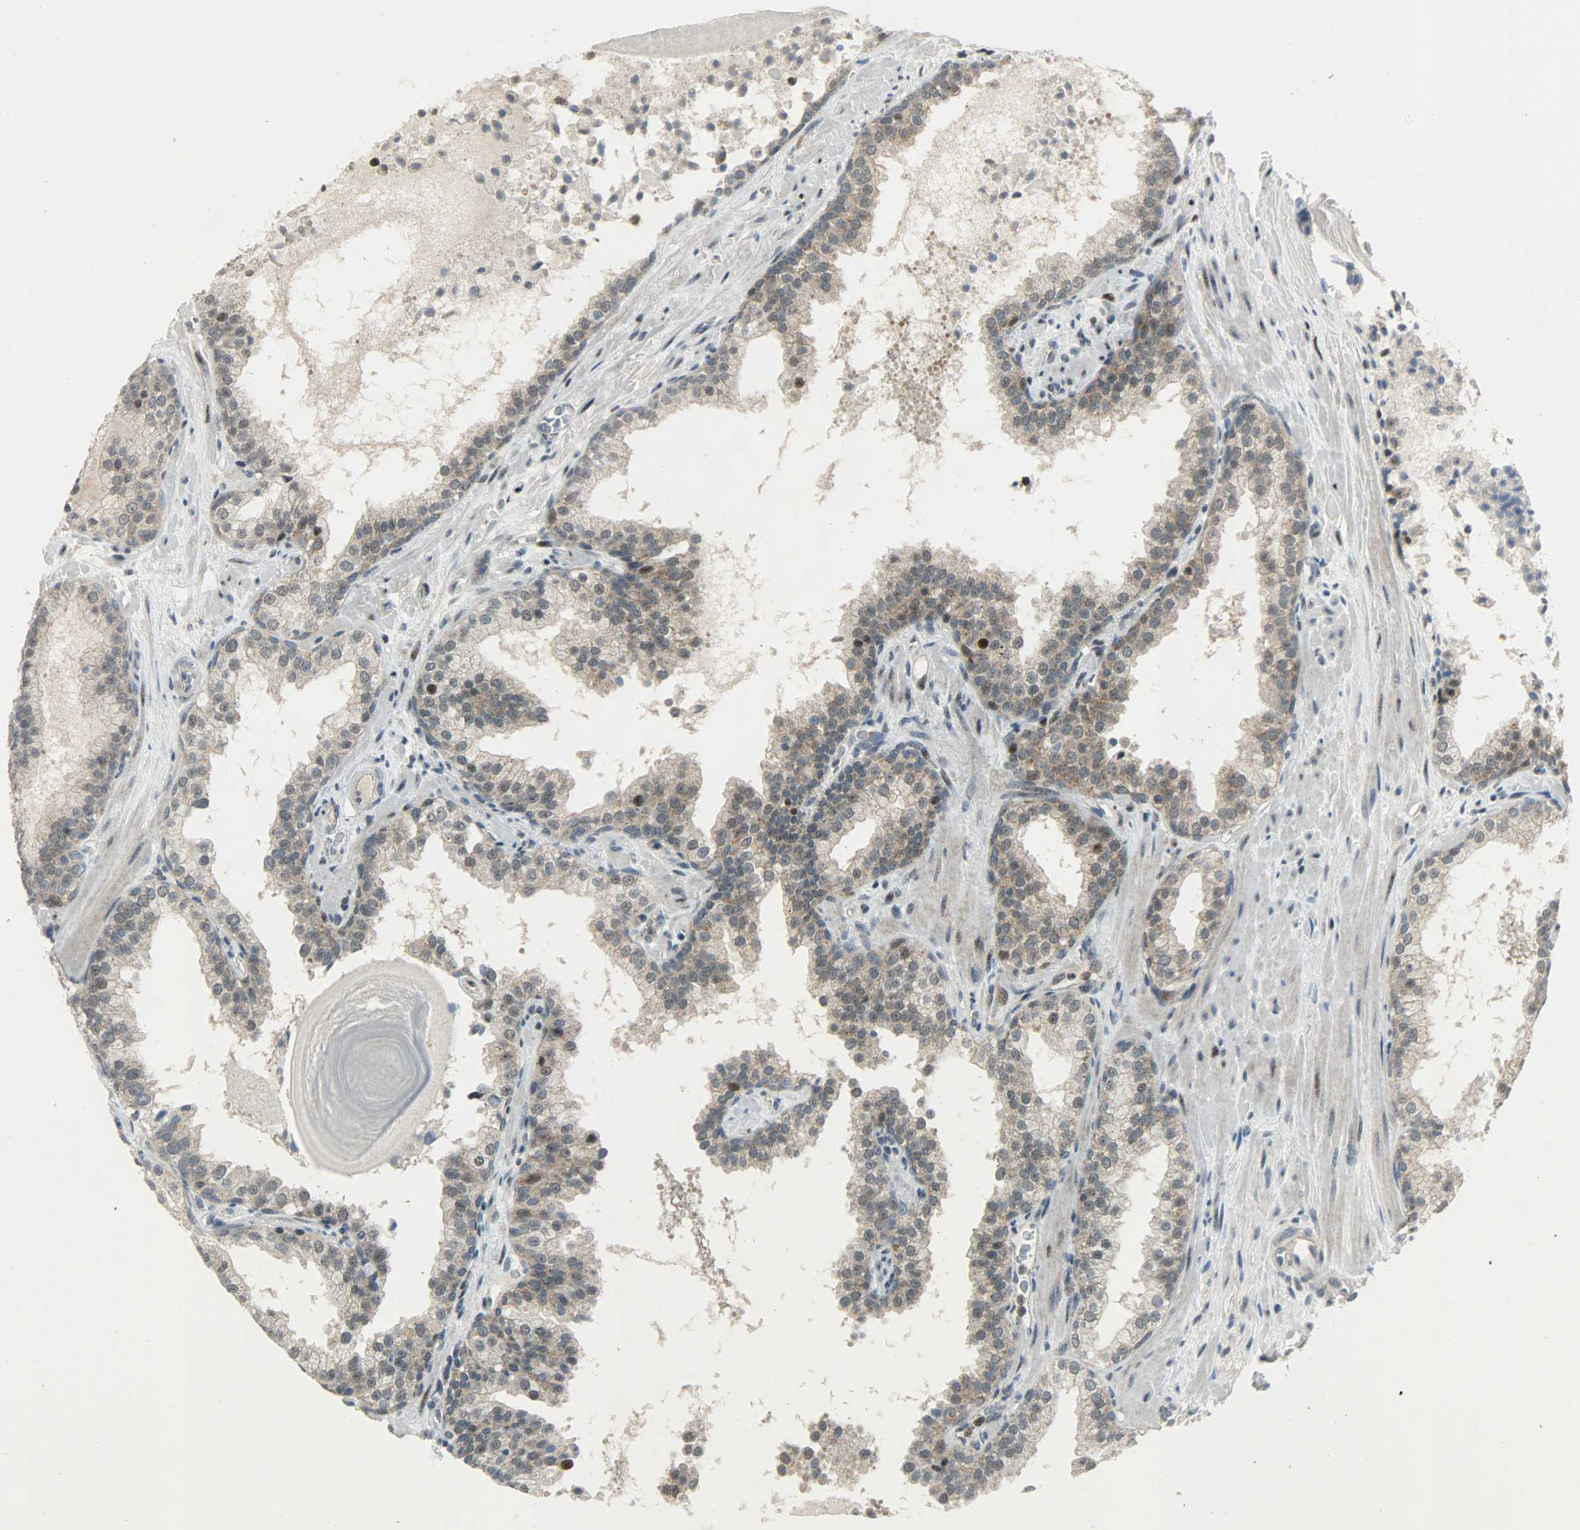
{"staining": {"intensity": "weak", "quantity": ">75%", "location": "cytoplasmic/membranous,nuclear"}, "tissue": "prostate cancer", "cell_type": "Tumor cells", "image_type": "cancer", "snomed": [{"axis": "morphology", "description": "Adenocarcinoma, Low grade"}, {"axis": "topography", "description": "Prostate"}], "caption": "The immunohistochemical stain labels weak cytoplasmic/membranous and nuclear expression in tumor cells of low-grade adenocarcinoma (prostate) tissue. The staining is performed using DAB (3,3'-diaminobenzidine) brown chromogen to label protein expression. The nuclei are counter-stained blue using hematoxylin.", "gene": "IL15", "patient": {"sex": "male", "age": 63}}